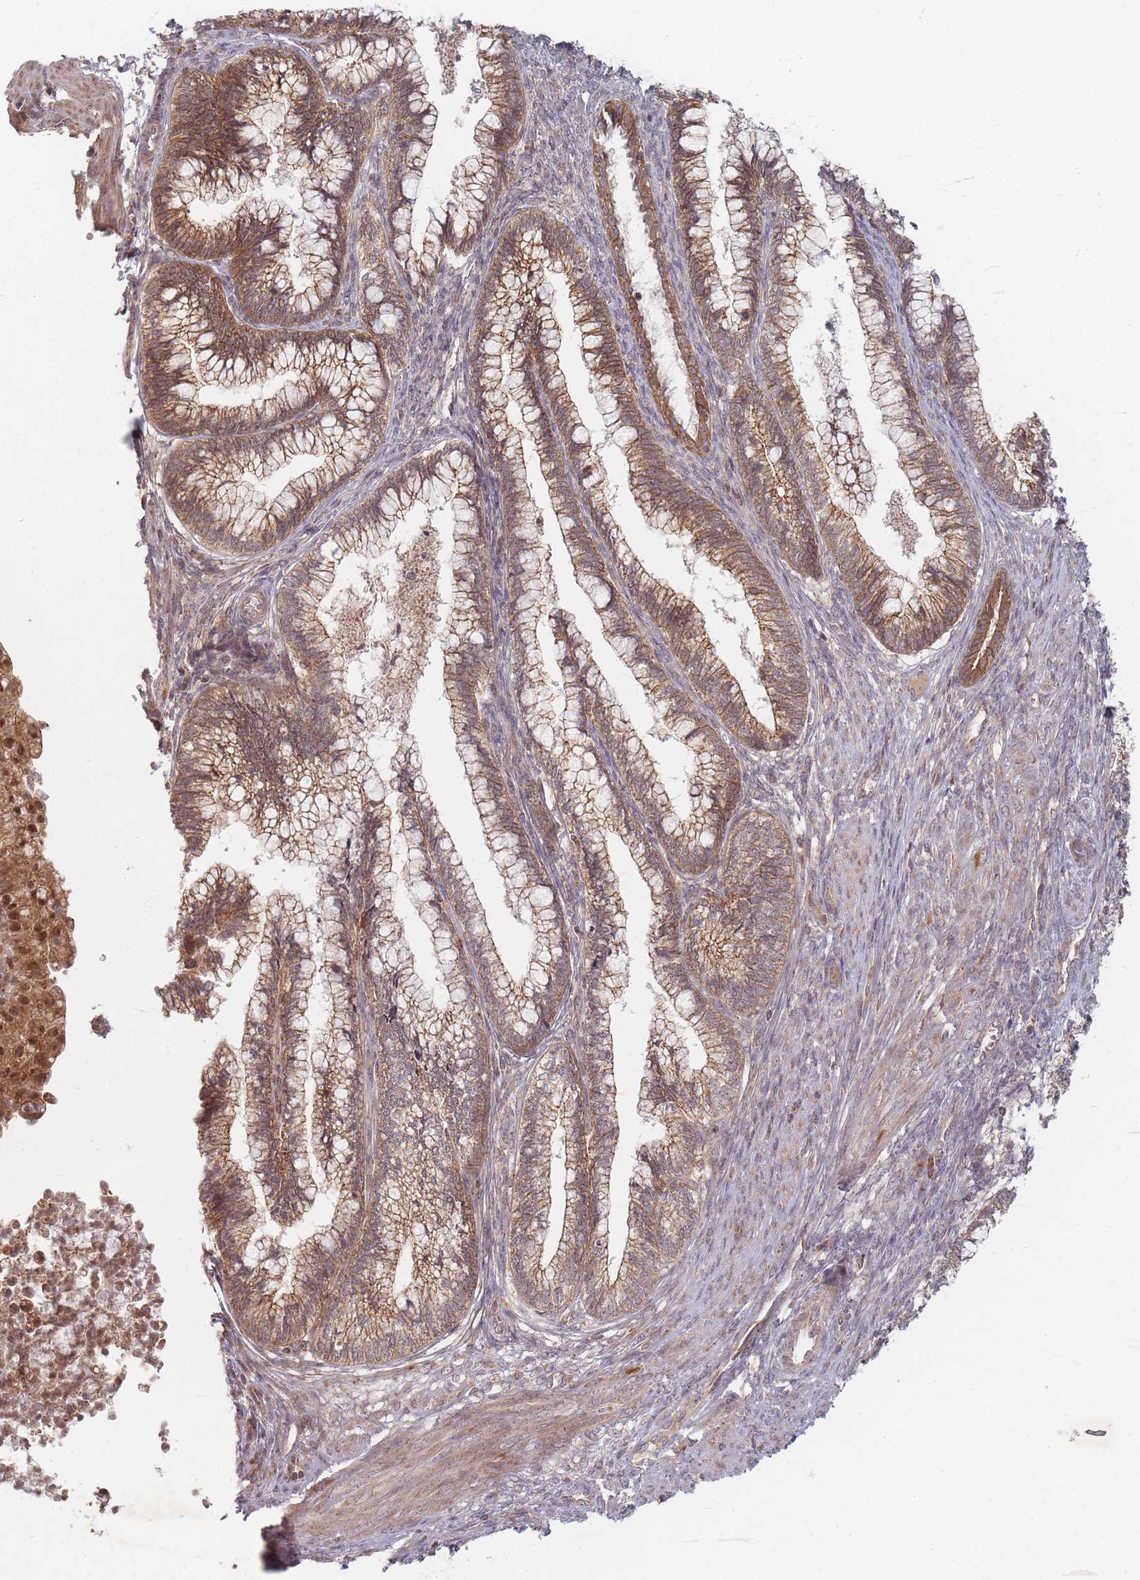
{"staining": {"intensity": "moderate", "quantity": ">75%", "location": "cytoplasmic/membranous,nuclear"}, "tissue": "cervical cancer", "cell_type": "Tumor cells", "image_type": "cancer", "snomed": [{"axis": "morphology", "description": "Adenocarcinoma, NOS"}, {"axis": "topography", "description": "Cervix"}], "caption": "Immunohistochemical staining of cervical cancer reveals medium levels of moderate cytoplasmic/membranous and nuclear positivity in about >75% of tumor cells.", "gene": "RADX", "patient": {"sex": "female", "age": 44}}